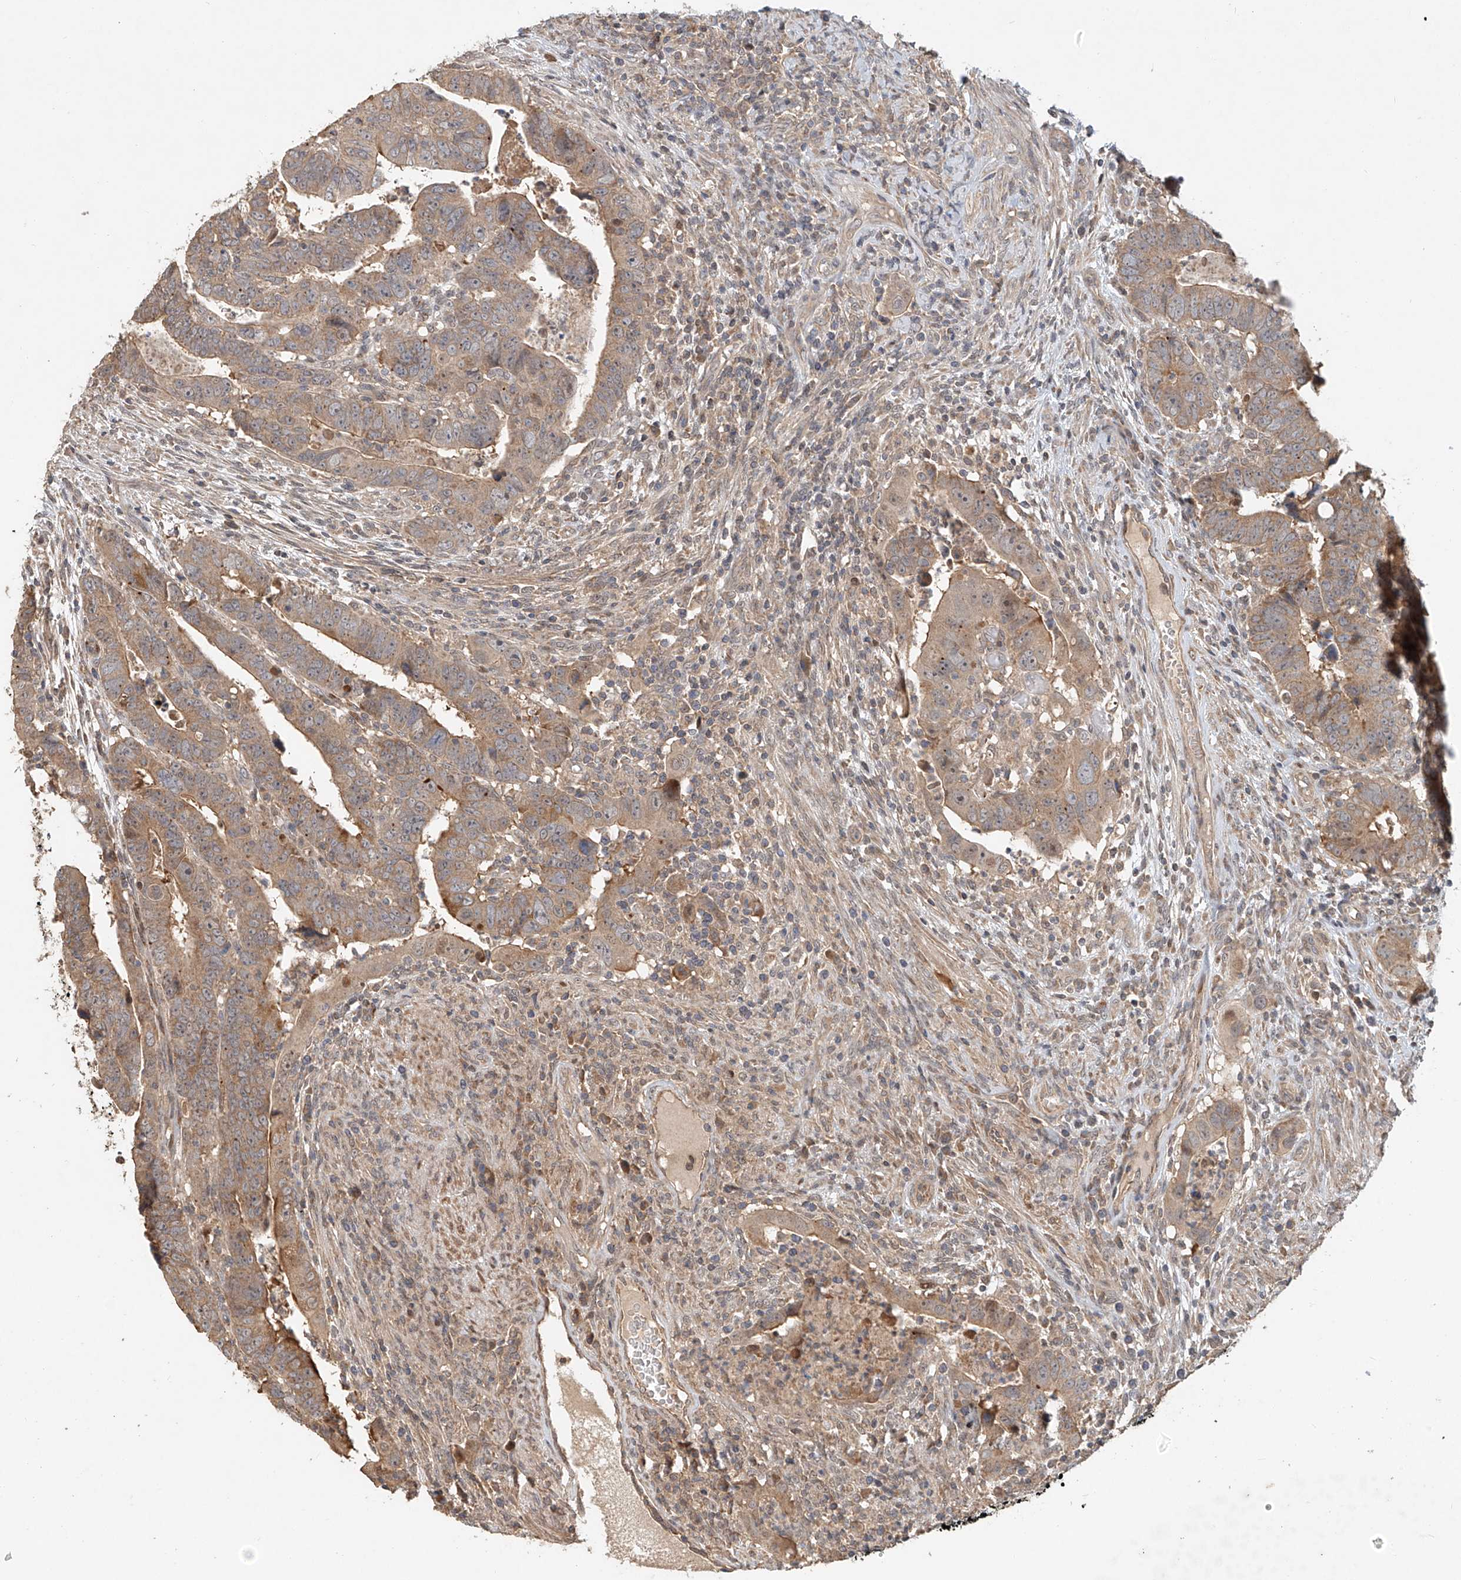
{"staining": {"intensity": "weak", "quantity": "25%-75%", "location": "cytoplasmic/membranous"}, "tissue": "colorectal cancer", "cell_type": "Tumor cells", "image_type": "cancer", "snomed": [{"axis": "morphology", "description": "Normal tissue, NOS"}, {"axis": "morphology", "description": "Adenocarcinoma, NOS"}, {"axis": "topography", "description": "Rectum"}], "caption": "Colorectal cancer (adenocarcinoma) stained for a protein shows weak cytoplasmic/membranous positivity in tumor cells.", "gene": "TMEM61", "patient": {"sex": "female", "age": 65}}